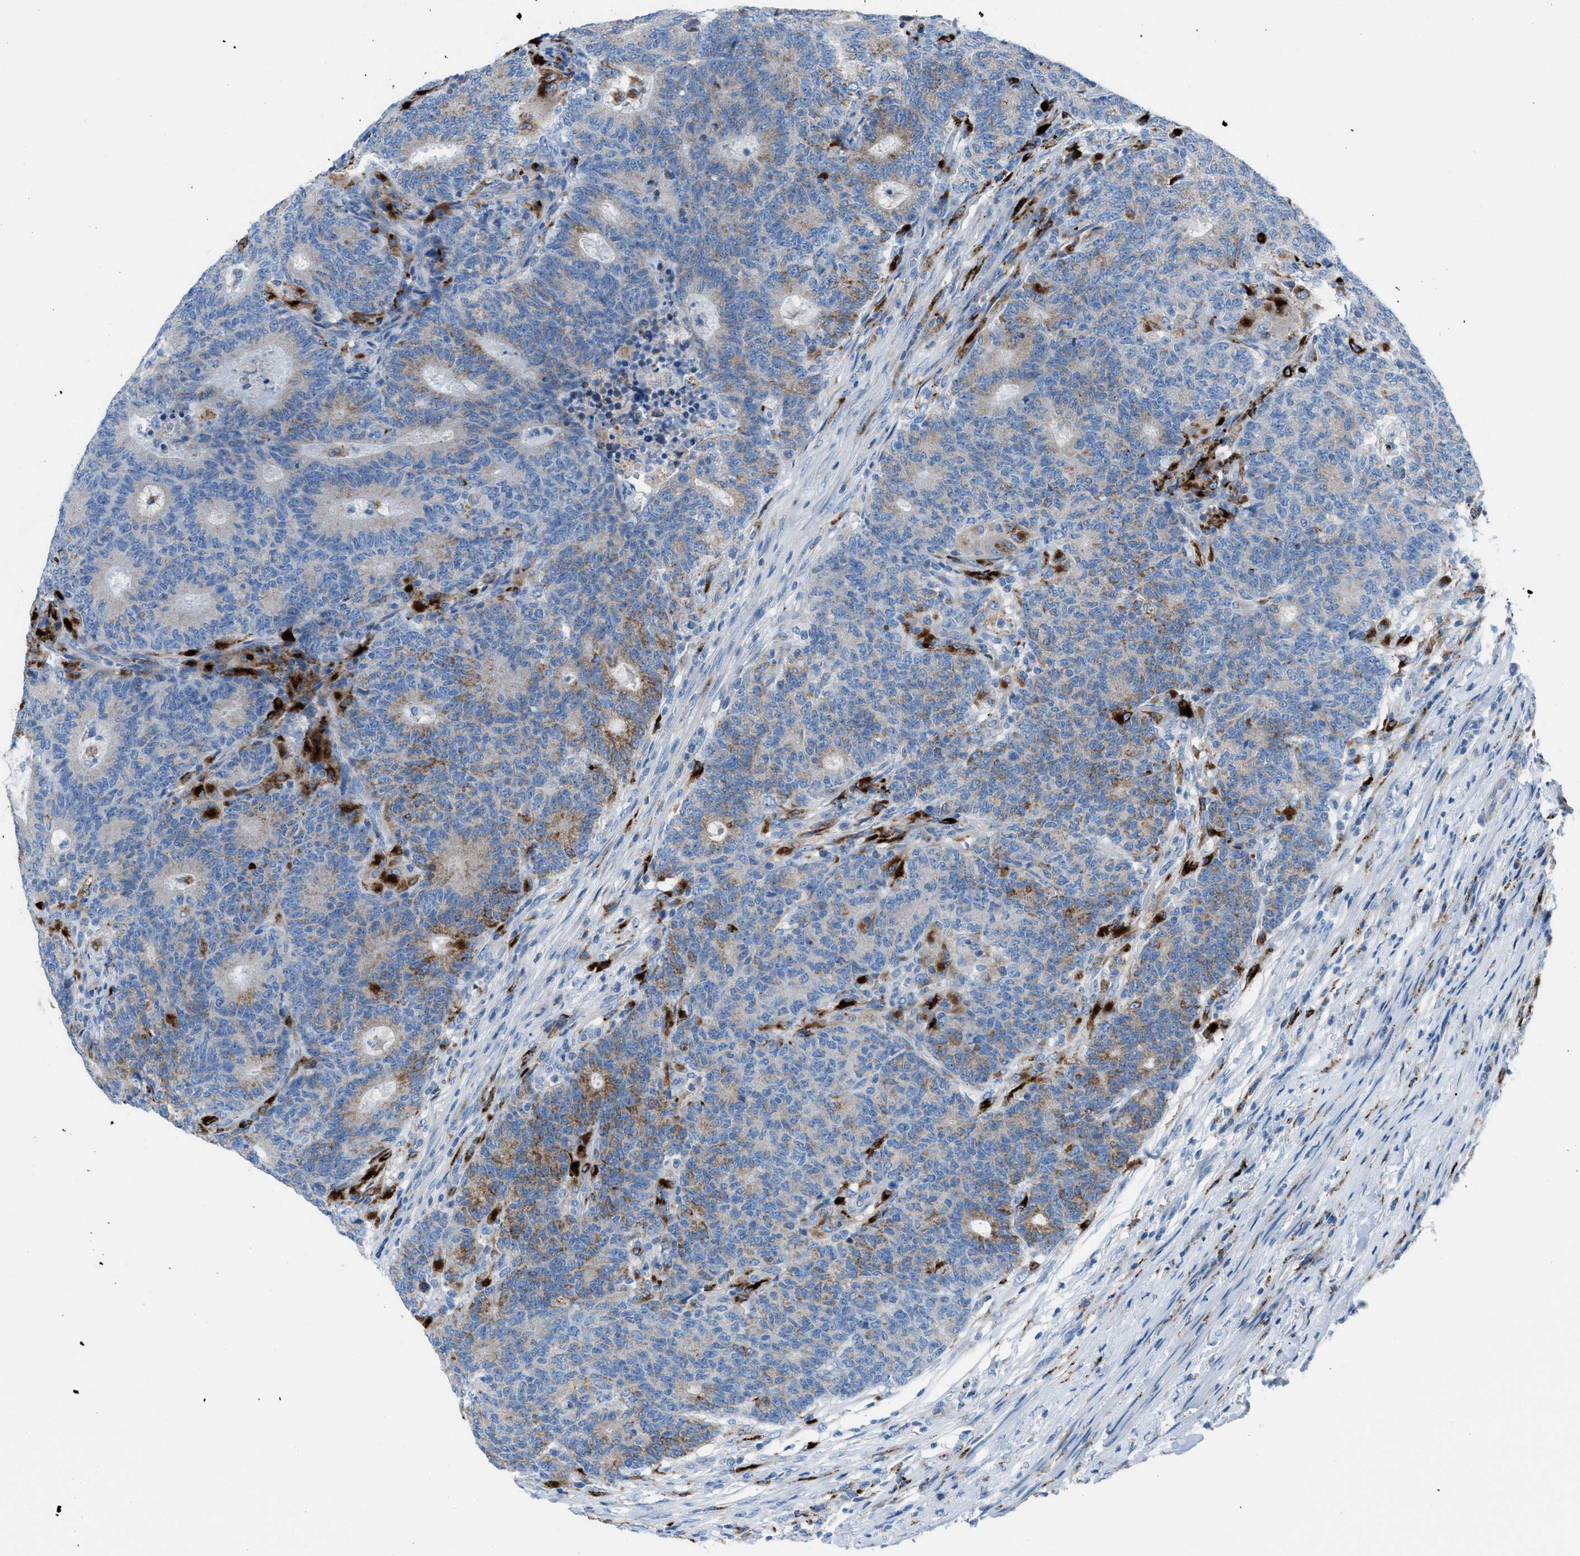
{"staining": {"intensity": "weak", "quantity": "25%-75%", "location": "cytoplasmic/membranous"}, "tissue": "colorectal cancer", "cell_type": "Tumor cells", "image_type": "cancer", "snomed": [{"axis": "morphology", "description": "Normal tissue, NOS"}, {"axis": "morphology", "description": "Adenocarcinoma, NOS"}, {"axis": "topography", "description": "Colon"}], "caption": "An immunohistochemistry (IHC) photomicrograph of neoplastic tissue is shown. Protein staining in brown highlights weak cytoplasmic/membranous positivity in colorectal cancer within tumor cells.", "gene": "CD1B", "patient": {"sex": "female", "age": 75}}